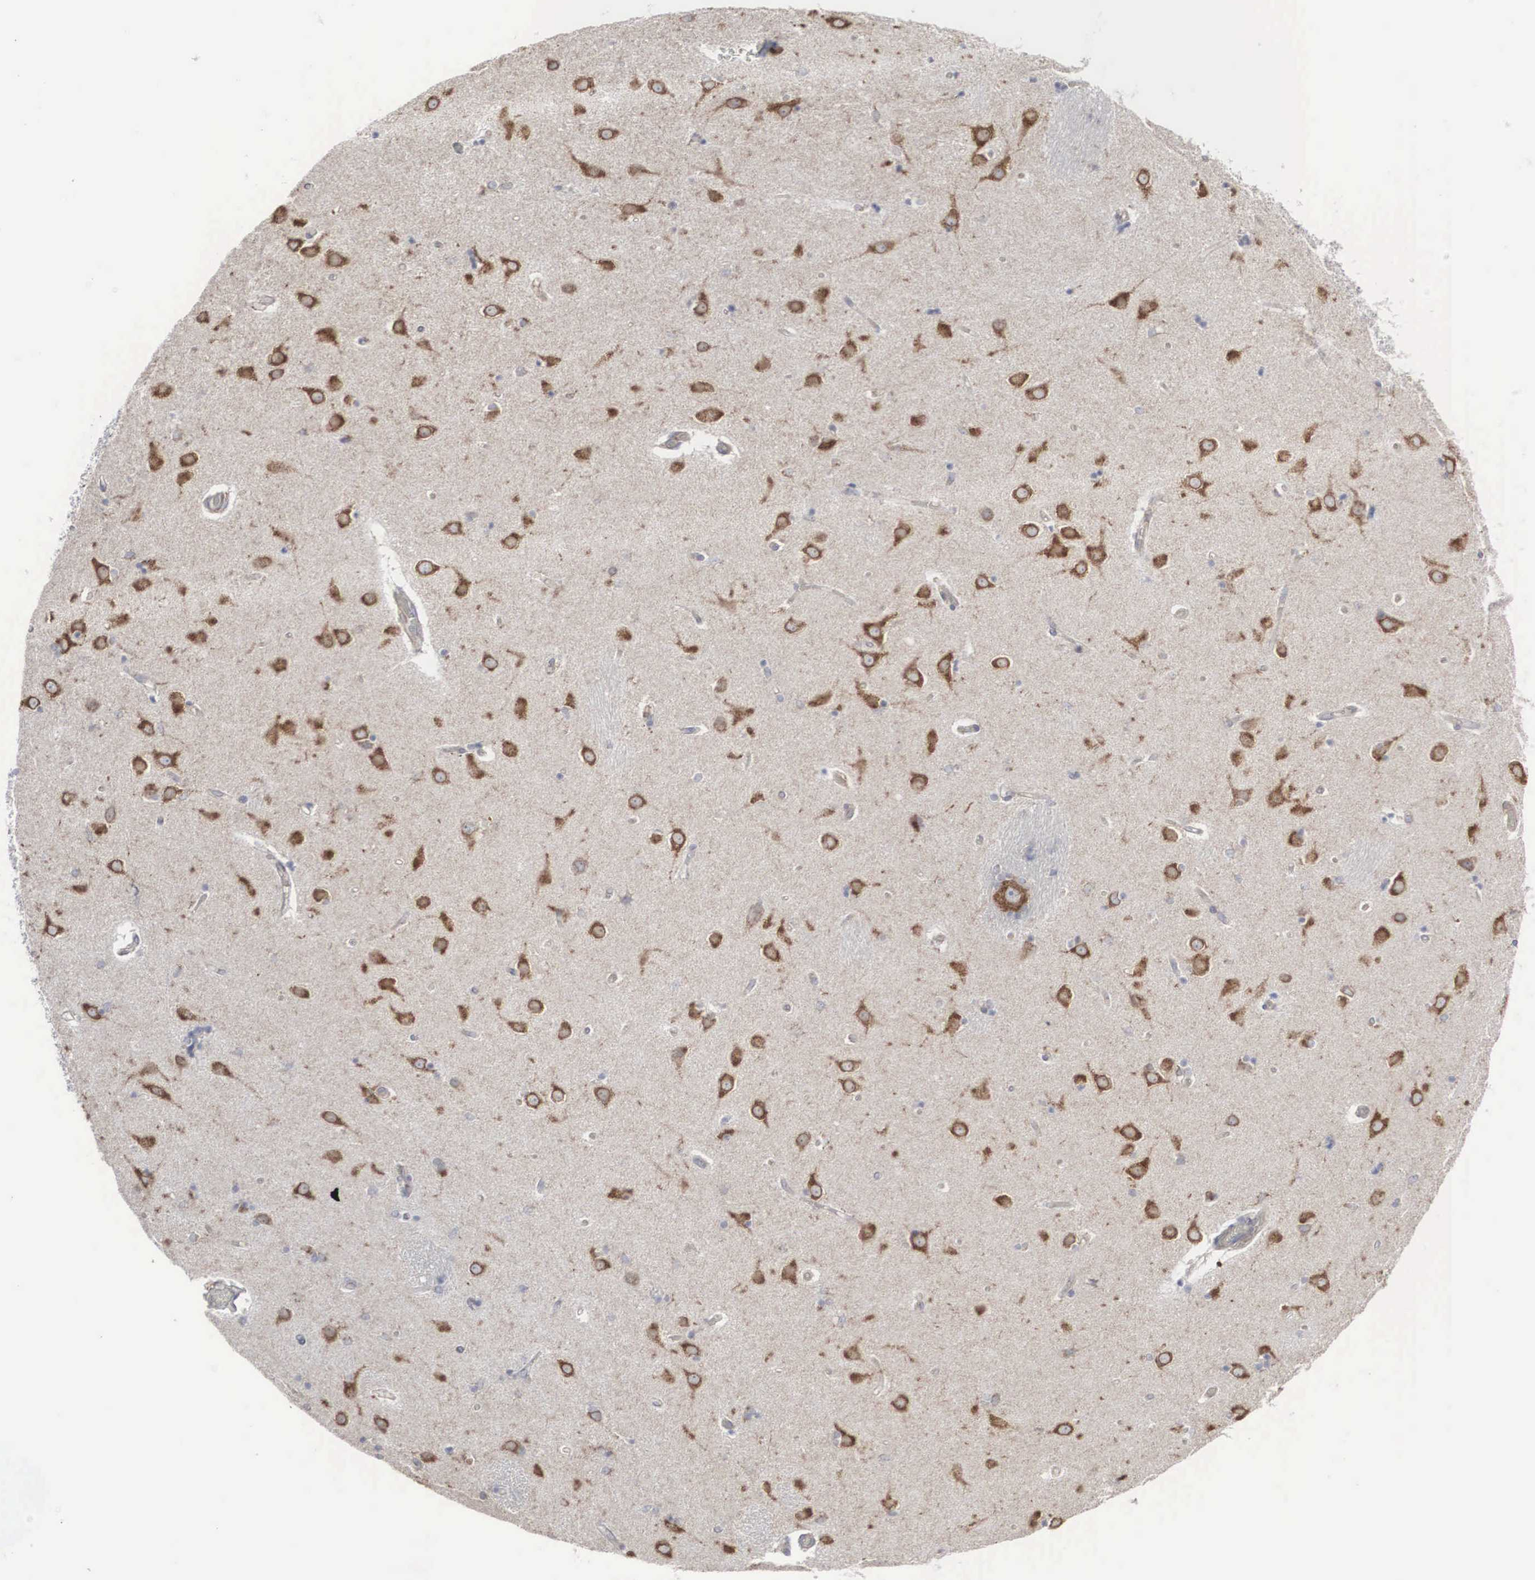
{"staining": {"intensity": "weak", "quantity": "25%-75%", "location": "cytoplasmic/membranous"}, "tissue": "caudate", "cell_type": "Glial cells", "image_type": "normal", "snomed": [{"axis": "morphology", "description": "Normal tissue, NOS"}, {"axis": "topography", "description": "Lateral ventricle wall"}], "caption": "Protein staining of normal caudate displays weak cytoplasmic/membranous expression in approximately 25%-75% of glial cells.", "gene": "CTAGE15", "patient": {"sex": "female", "age": 54}}